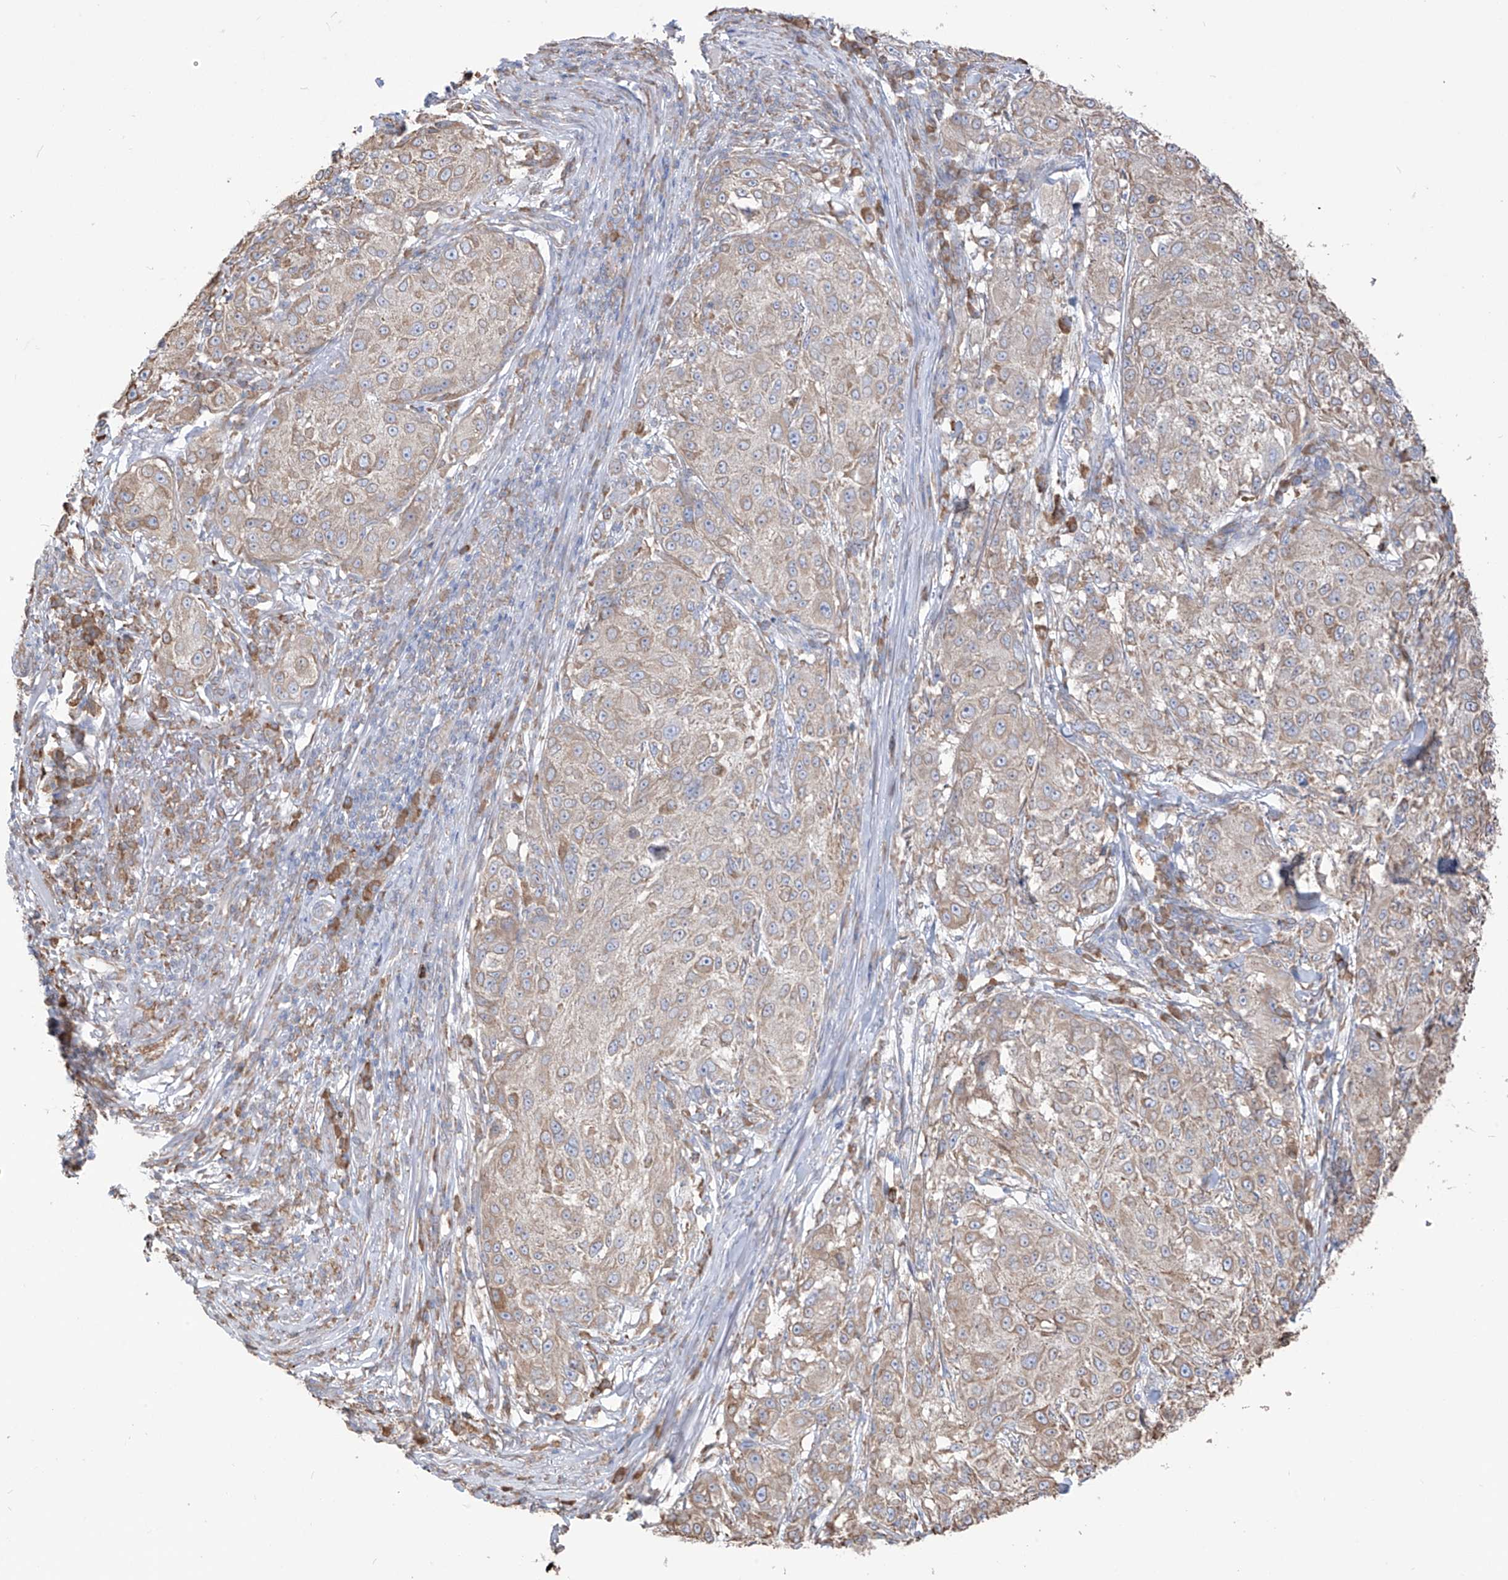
{"staining": {"intensity": "weak", "quantity": "<25%", "location": "cytoplasmic/membranous"}, "tissue": "melanoma", "cell_type": "Tumor cells", "image_type": "cancer", "snomed": [{"axis": "morphology", "description": "Necrosis, NOS"}, {"axis": "morphology", "description": "Malignant melanoma, NOS"}, {"axis": "topography", "description": "Skin"}], "caption": "High magnification brightfield microscopy of malignant melanoma stained with DAB (3,3'-diaminobenzidine) (brown) and counterstained with hematoxylin (blue): tumor cells show no significant staining.", "gene": "PDIA6", "patient": {"sex": "female", "age": 87}}